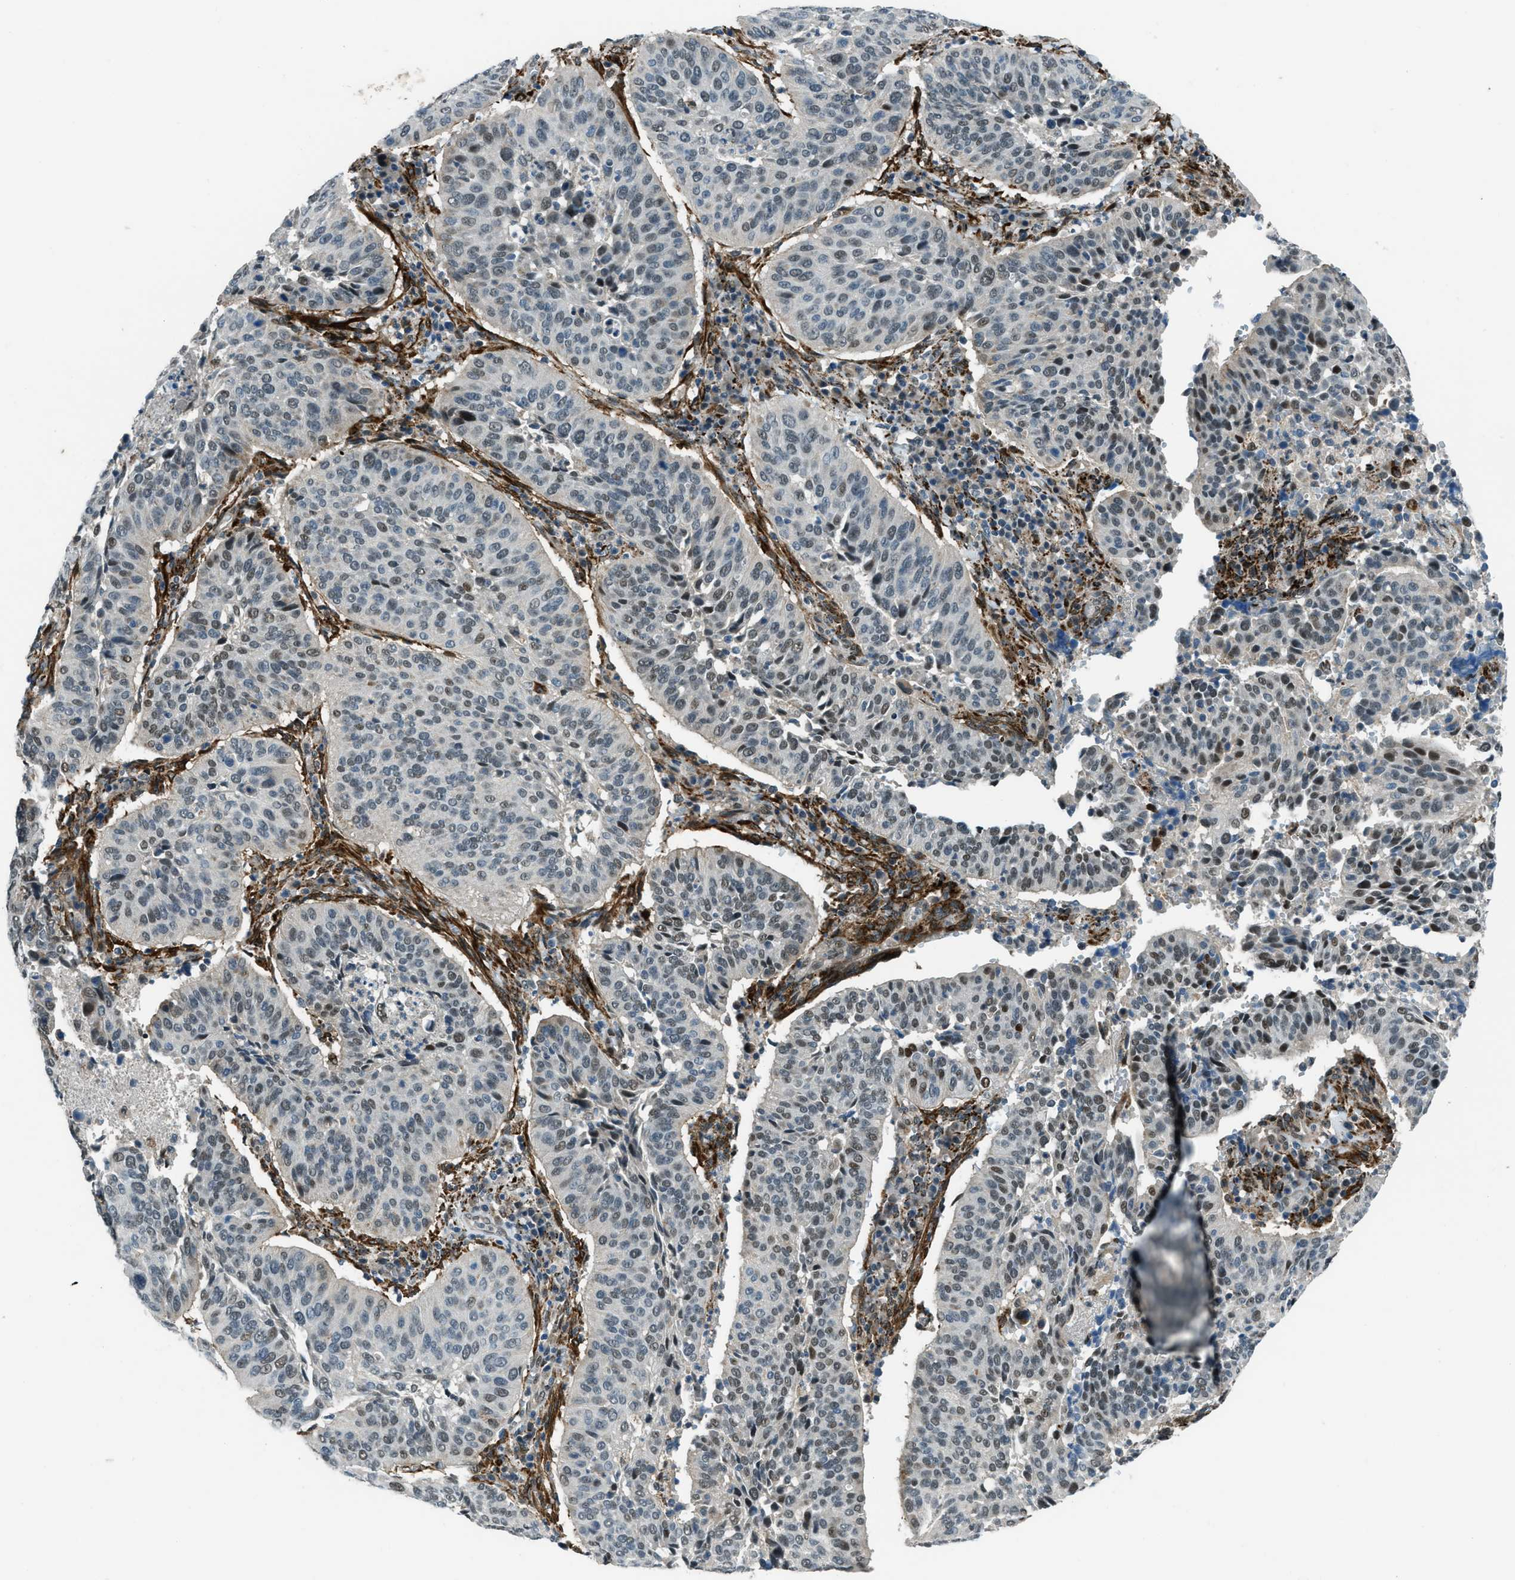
{"staining": {"intensity": "weak", "quantity": "25%-75%", "location": "nuclear"}, "tissue": "cervical cancer", "cell_type": "Tumor cells", "image_type": "cancer", "snomed": [{"axis": "morphology", "description": "Normal tissue, NOS"}, {"axis": "morphology", "description": "Squamous cell carcinoma, NOS"}, {"axis": "topography", "description": "Cervix"}], "caption": "The micrograph reveals a brown stain indicating the presence of a protein in the nuclear of tumor cells in squamous cell carcinoma (cervical).", "gene": "NPEPL1", "patient": {"sex": "female", "age": 39}}